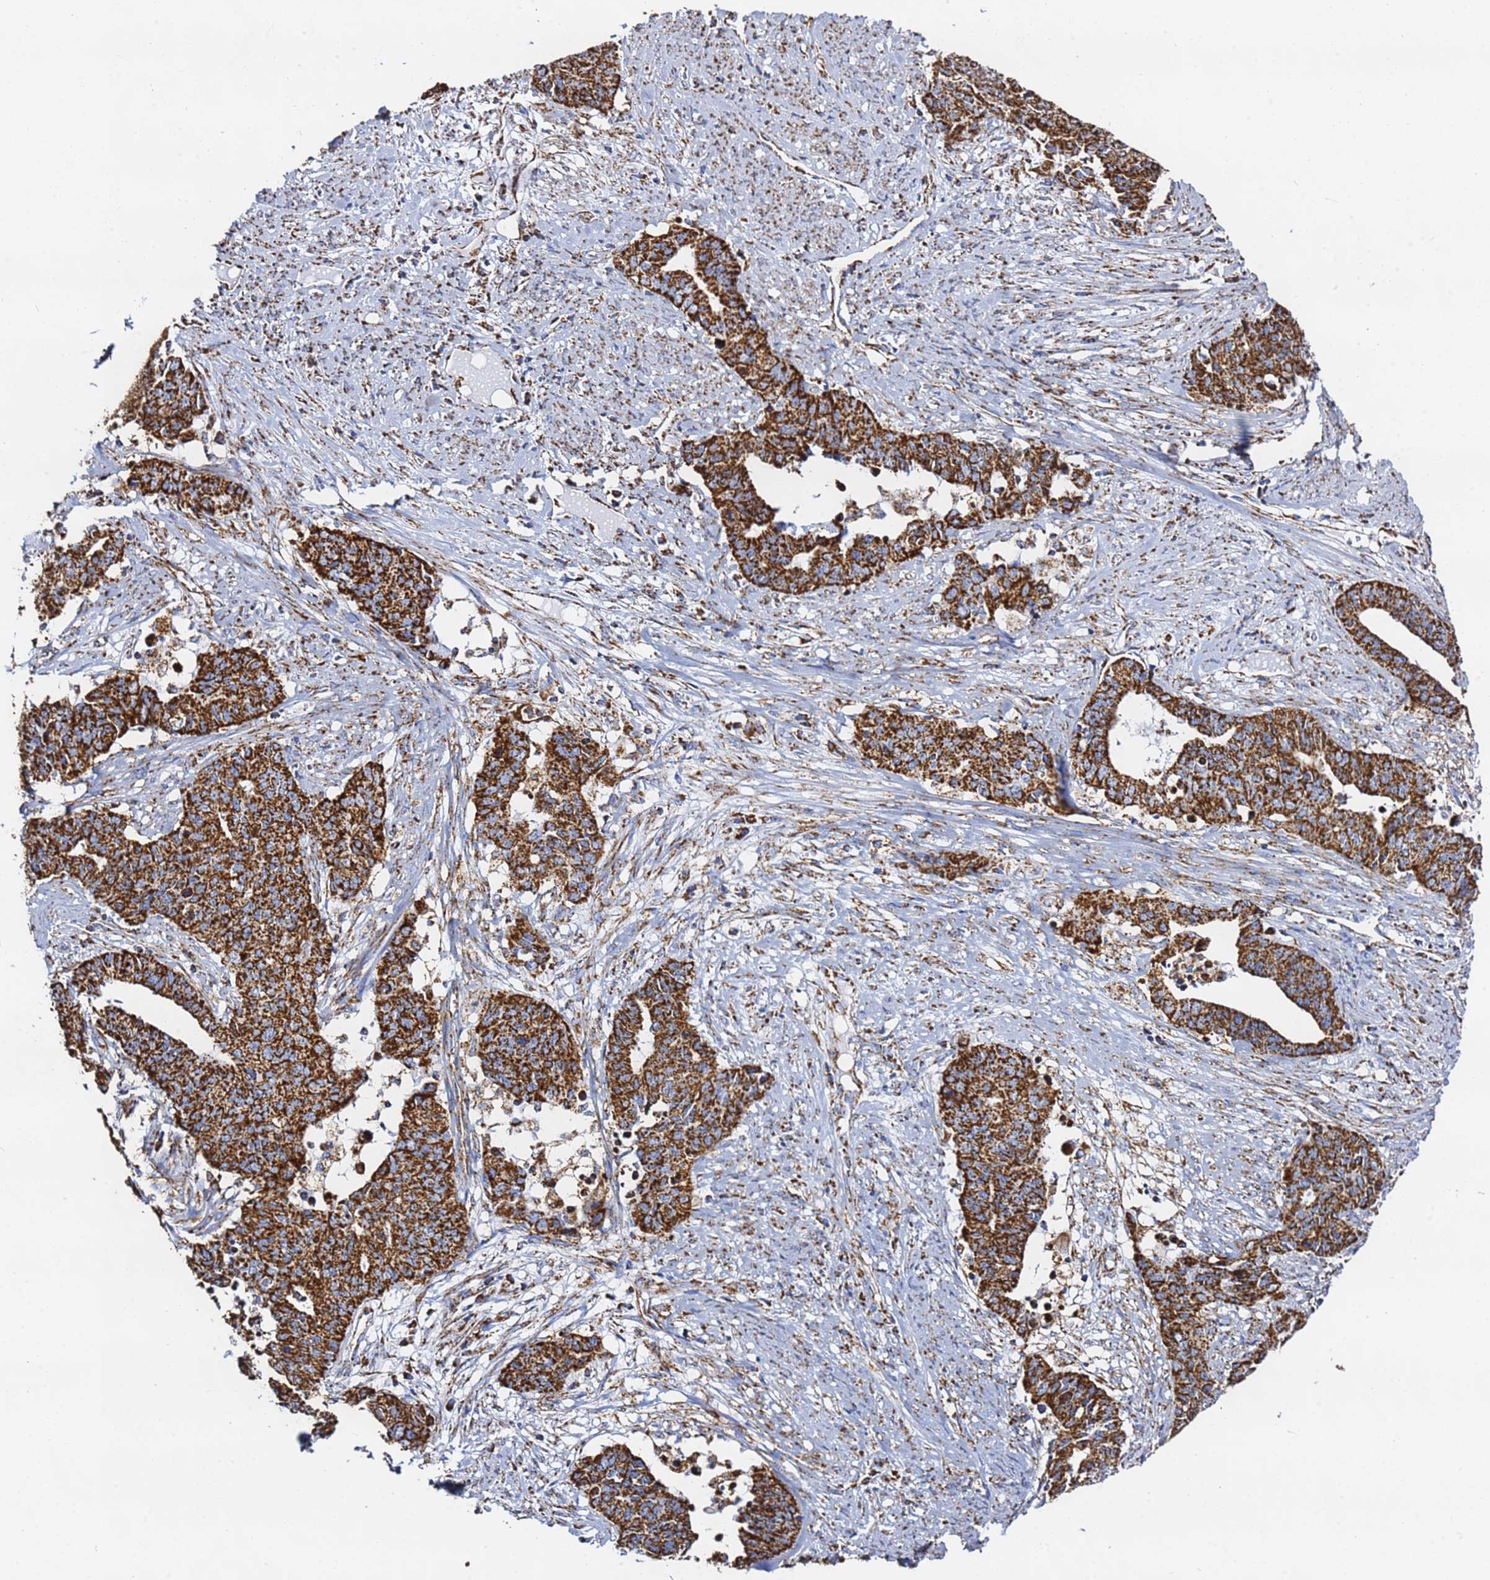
{"staining": {"intensity": "strong", "quantity": ">75%", "location": "cytoplasmic/membranous"}, "tissue": "endometrial cancer", "cell_type": "Tumor cells", "image_type": "cancer", "snomed": [{"axis": "morphology", "description": "Adenocarcinoma, NOS"}, {"axis": "topography", "description": "Endometrium"}], "caption": "Protein analysis of endometrial cancer tissue demonstrates strong cytoplasmic/membranous staining in about >75% of tumor cells.", "gene": "PHB2", "patient": {"sex": "female", "age": 59}}